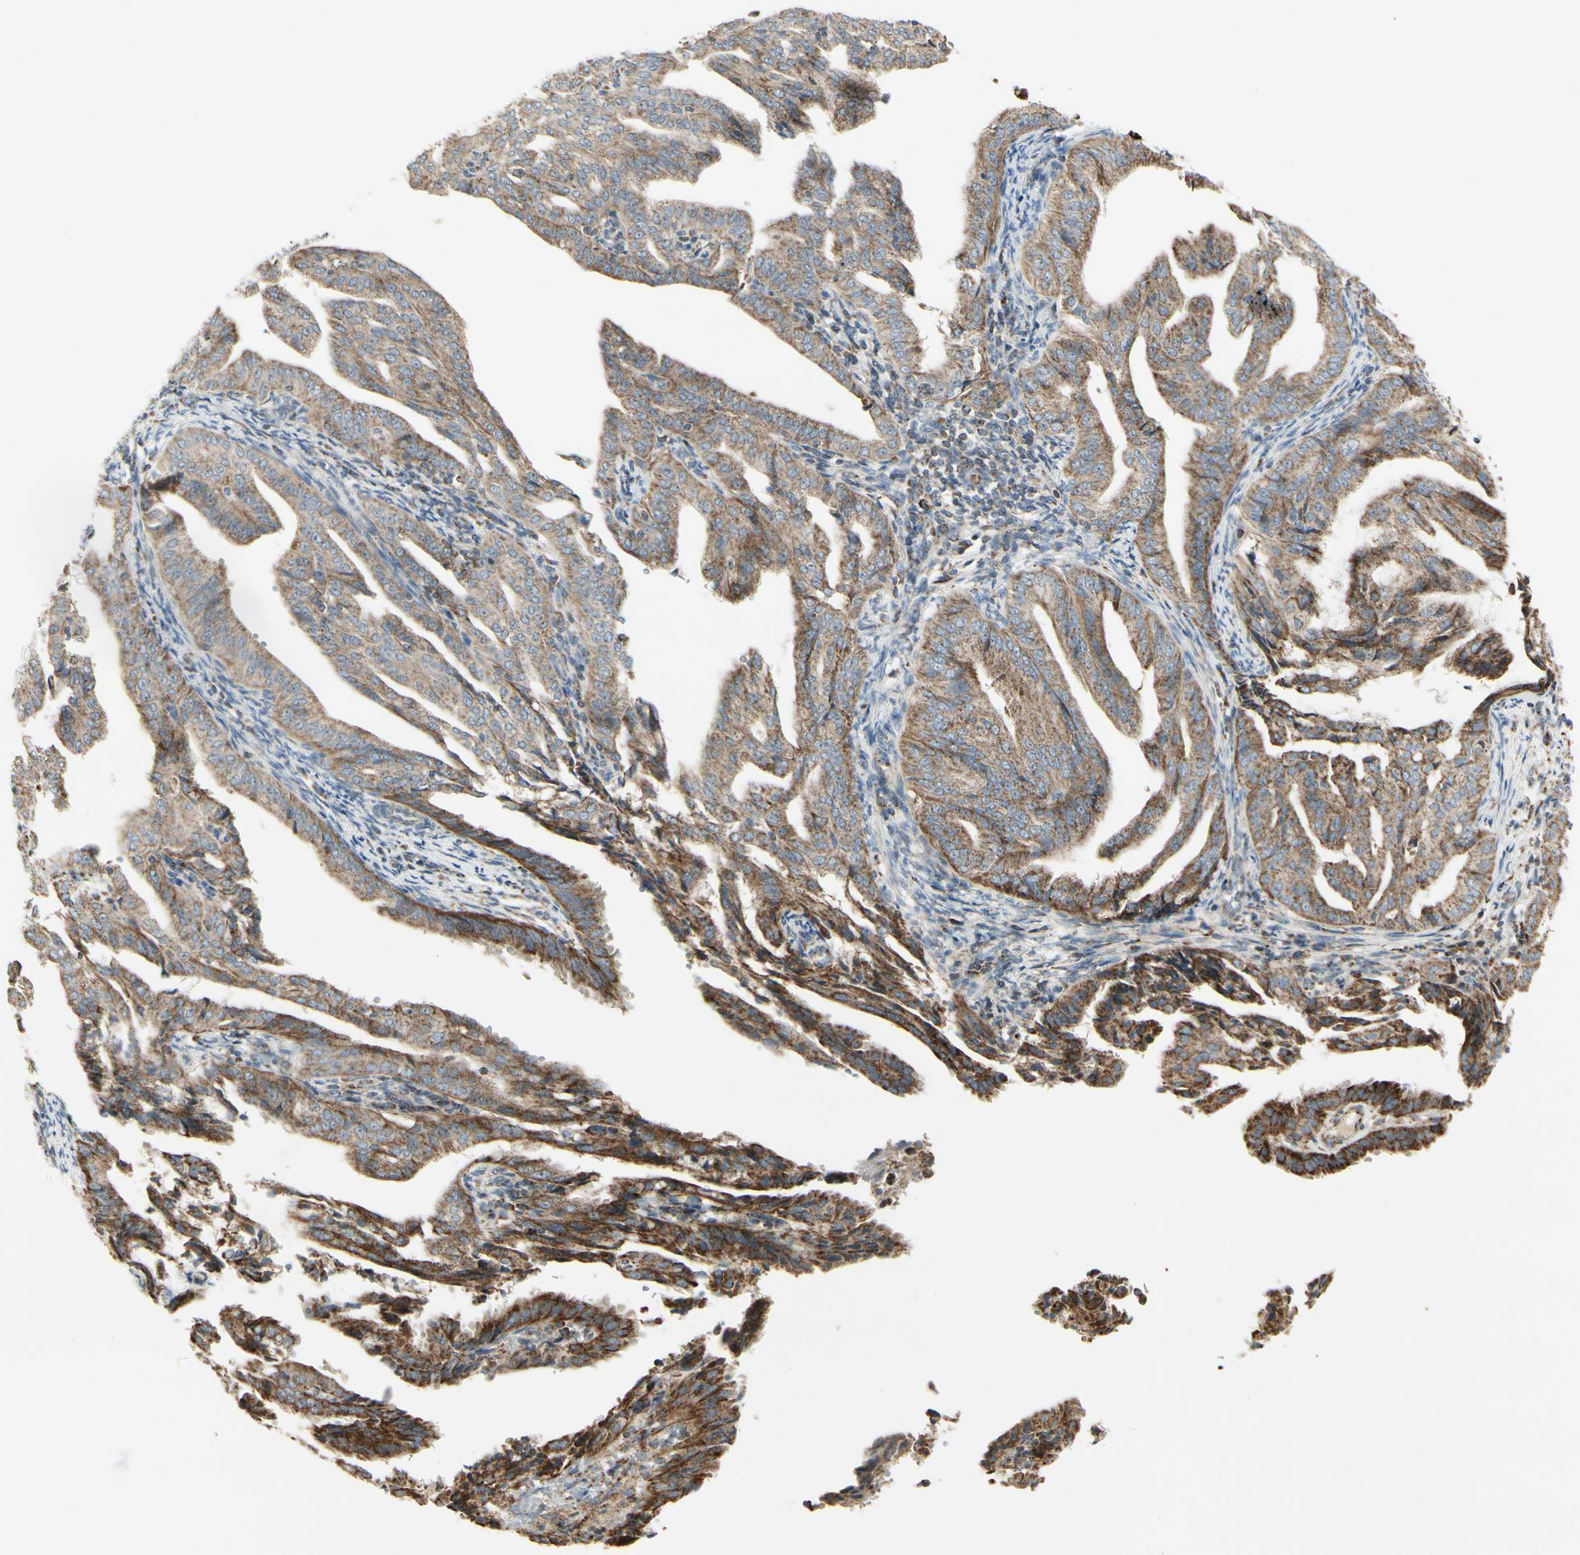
{"staining": {"intensity": "strong", "quantity": ">75%", "location": "cytoplasmic/membranous"}, "tissue": "endometrial cancer", "cell_type": "Tumor cells", "image_type": "cancer", "snomed": [{"axis": "morphology", "description": "Adenocarcinoma, NOS"}, {"axis": "topography", "description": "Endometrium"}], "caption": "High-magnification brightfield microscopy of adenocarcinoma (endometrial) stained with DAB (3,3'-diaminobenzidine) (brown) and counterstained with hematoxylin (blue). tumor cells exhibit strong cytoplasmic/membranous staining is appreciated in about>75% of cells.", "gene": "ANKS6", "patient": {"sex": "female", "age": 58}}